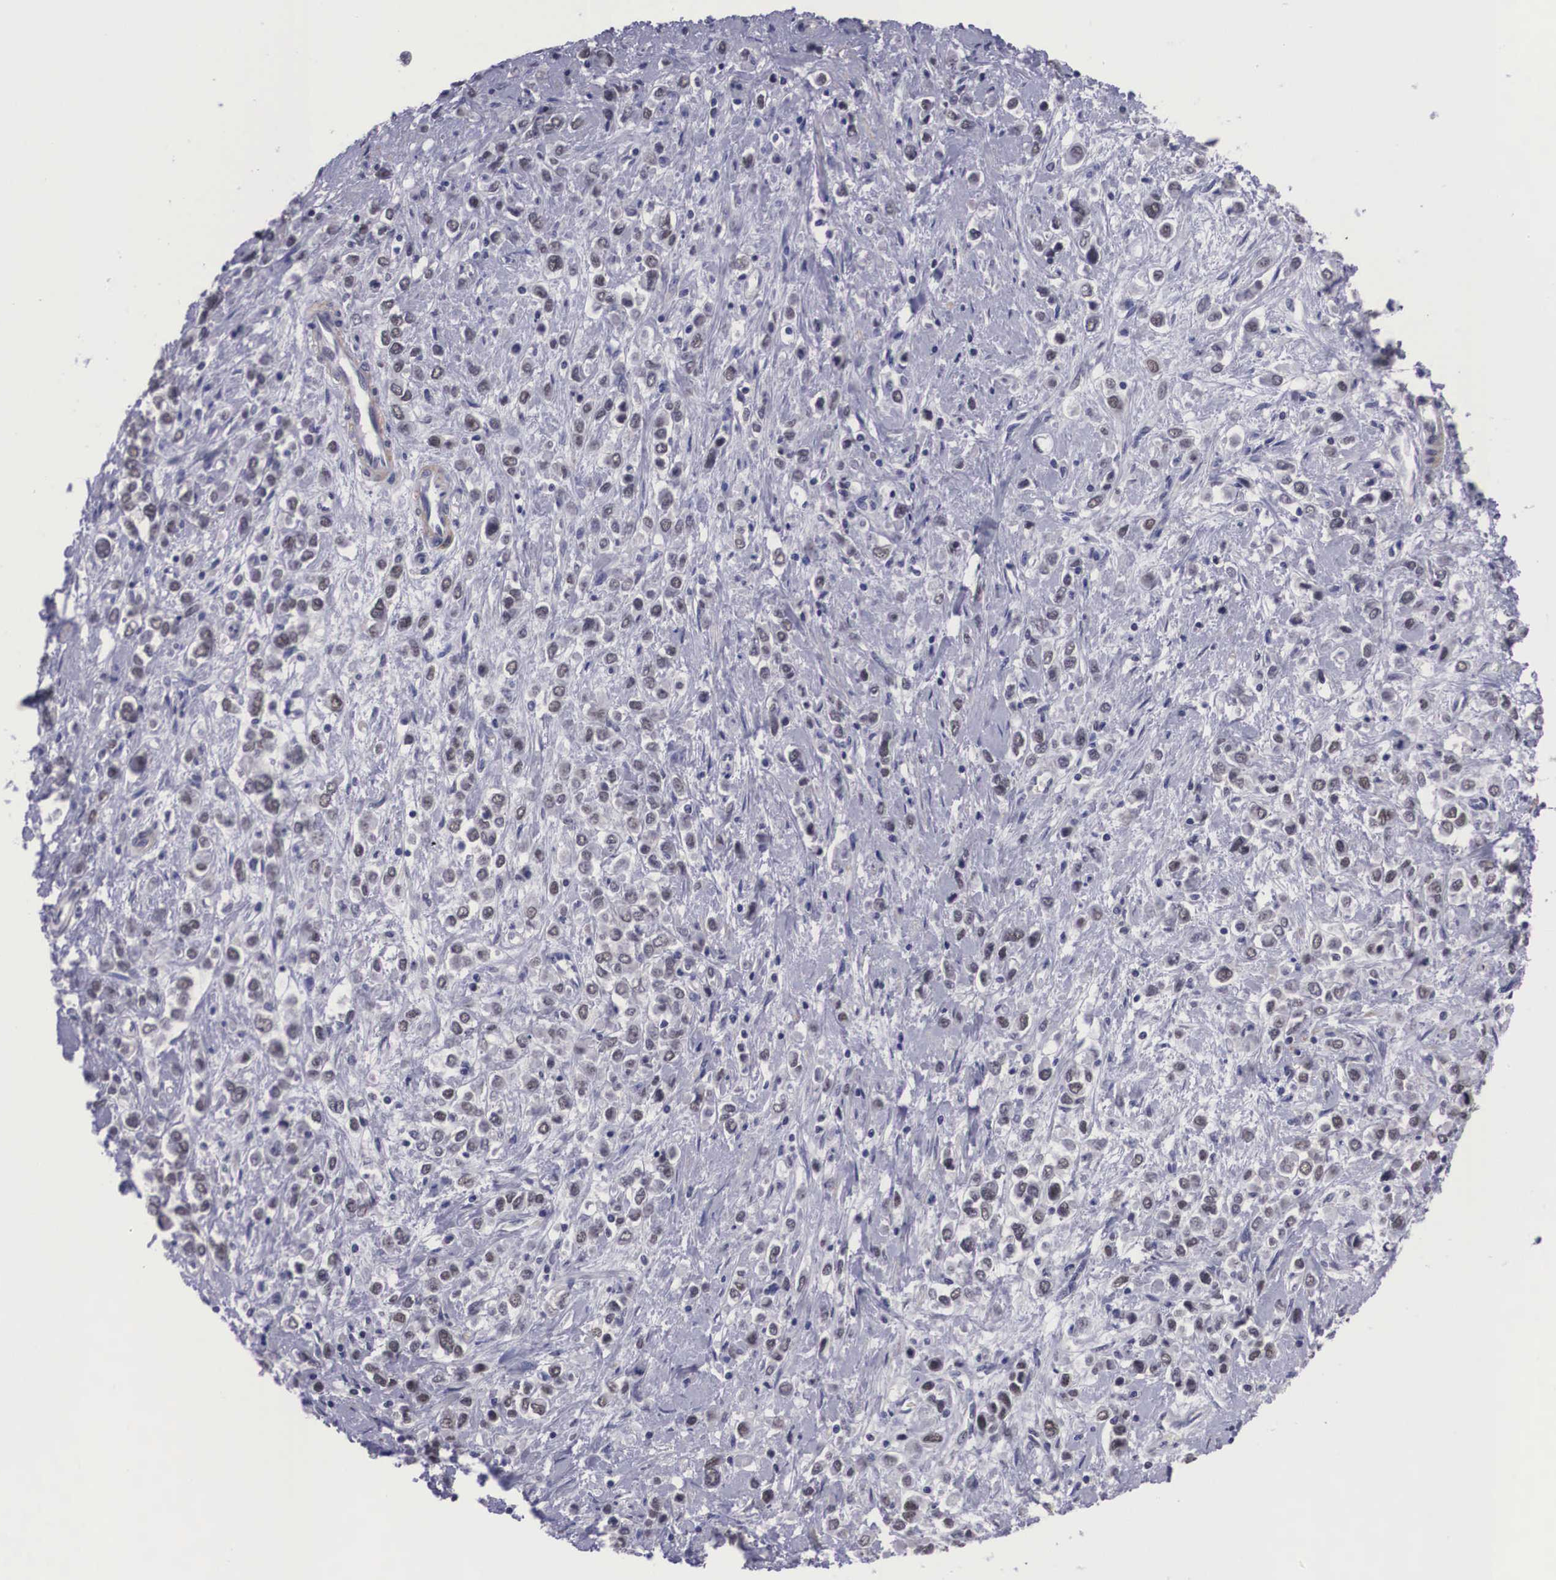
{"staining": {"intensity": "negative", "quantity": "none", "location": "none"}, "tissue": "stomach cancer", "cell_type": "Tumor cells", "image_type": "cancer", "snomed": [{"axis": "morphology", "description": "Adenocarcinoma, NOS"}, {"axis": "topography", "description": "Stomach, upper"}], "caption": "Tumor cells are negative for protein expression in human stomach adenocarcinoma.", "gene": "ZNF275", "patient": {"sex": "male", "age": 76}}